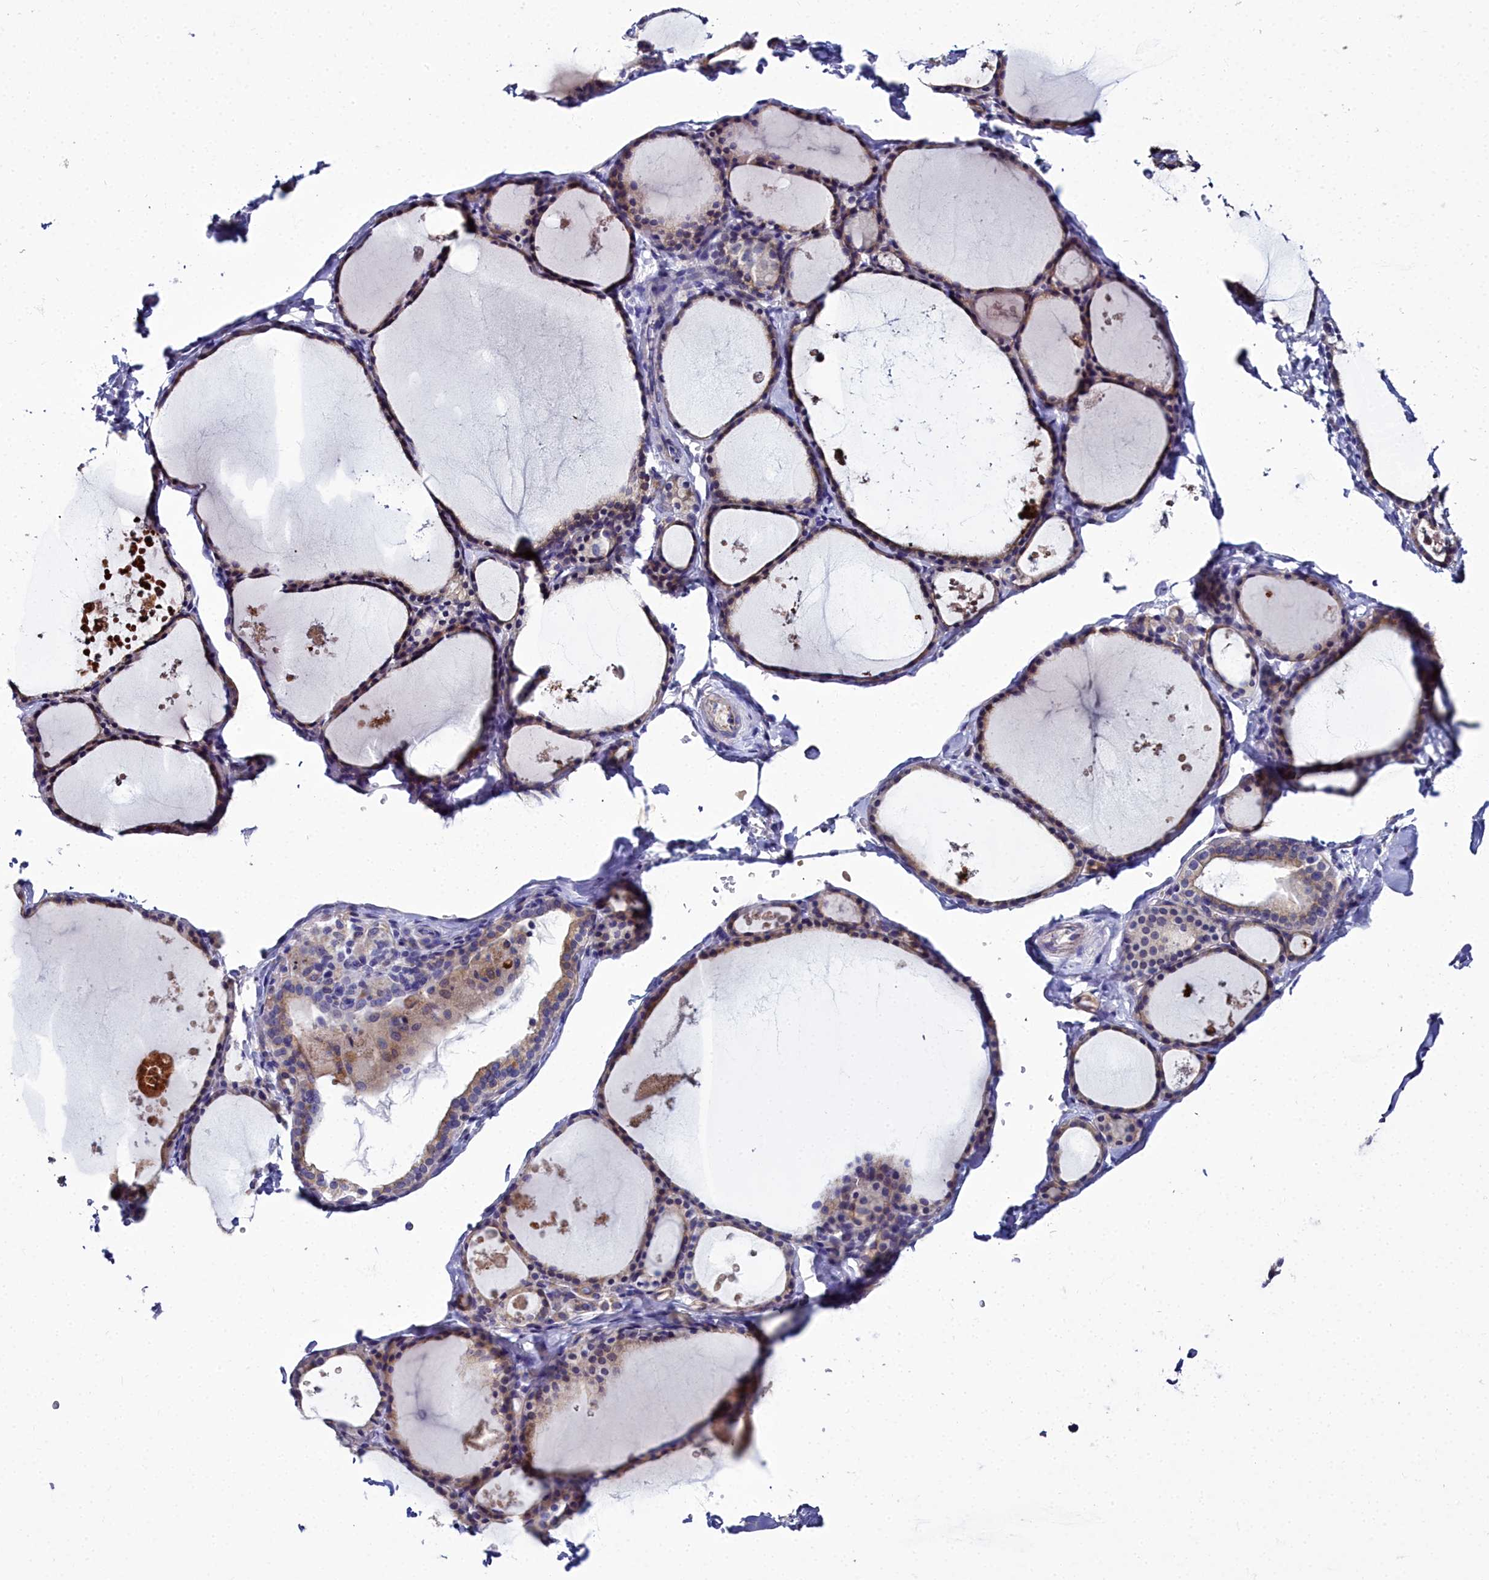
{"staining": {"intensity": "weak", "quantity": "25%-75%", "location": "cytoplasmic/membranous"}, "tissue": "thyroid gland", "cell_type": "Glandular cells", "image_type": "normal", "snomed": [{"axis": "morphology", "description": "Normal tissue, NOS"}, {"axis": "topography", "description": "Thyroid gland"}], "caption": "Weak cytoplasmic/membranous staining is seen in approximately 25%-75% of glandular cells in normal thyroid gland. The staining was performed using DAB to visualize the protein expression in brown, while the nuclei were stained in blue with hematoxylin (Magnification: 20x).", "gene": "ELAPOR2", "patient": {"sex": "male", "age": 56}}